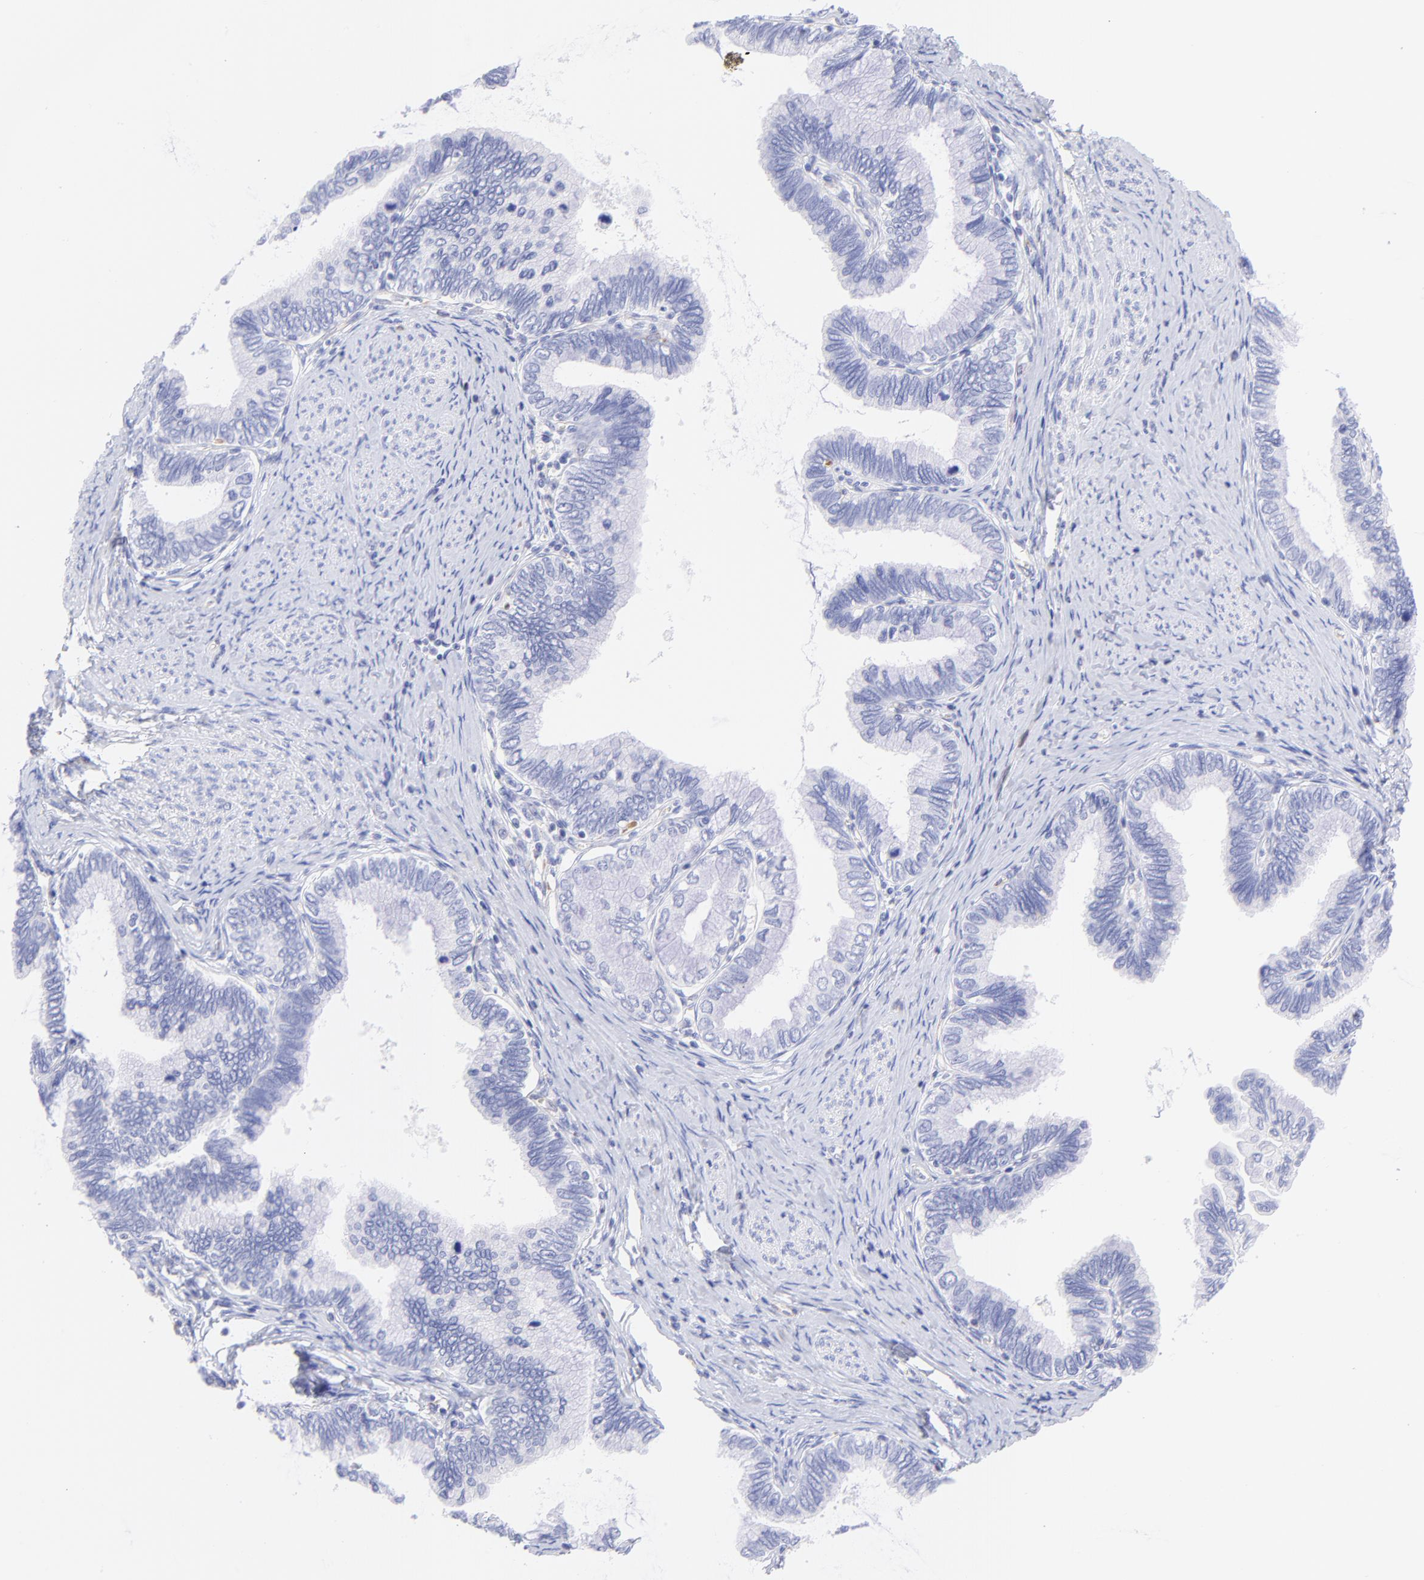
{"staining": {"intensity": "negative", "quantity": "none", "location": "none"}, "tissue": "cervical cancer", "cell_type": "Tumor cells", "image_type": "cancer", "snomed": [{"axis": "morphology", "description": "Adenocarcinoma, NOS"}, {"axis": "topography", "description": "Cervix"}], "caption": "IHC micrograph of neoplastic tissue: human cervical cancer stained with DAB reveals no significant protein staining in tumor cells.", "gene": "IRAG2", "patient": {"sex": "female", "age": 49}}